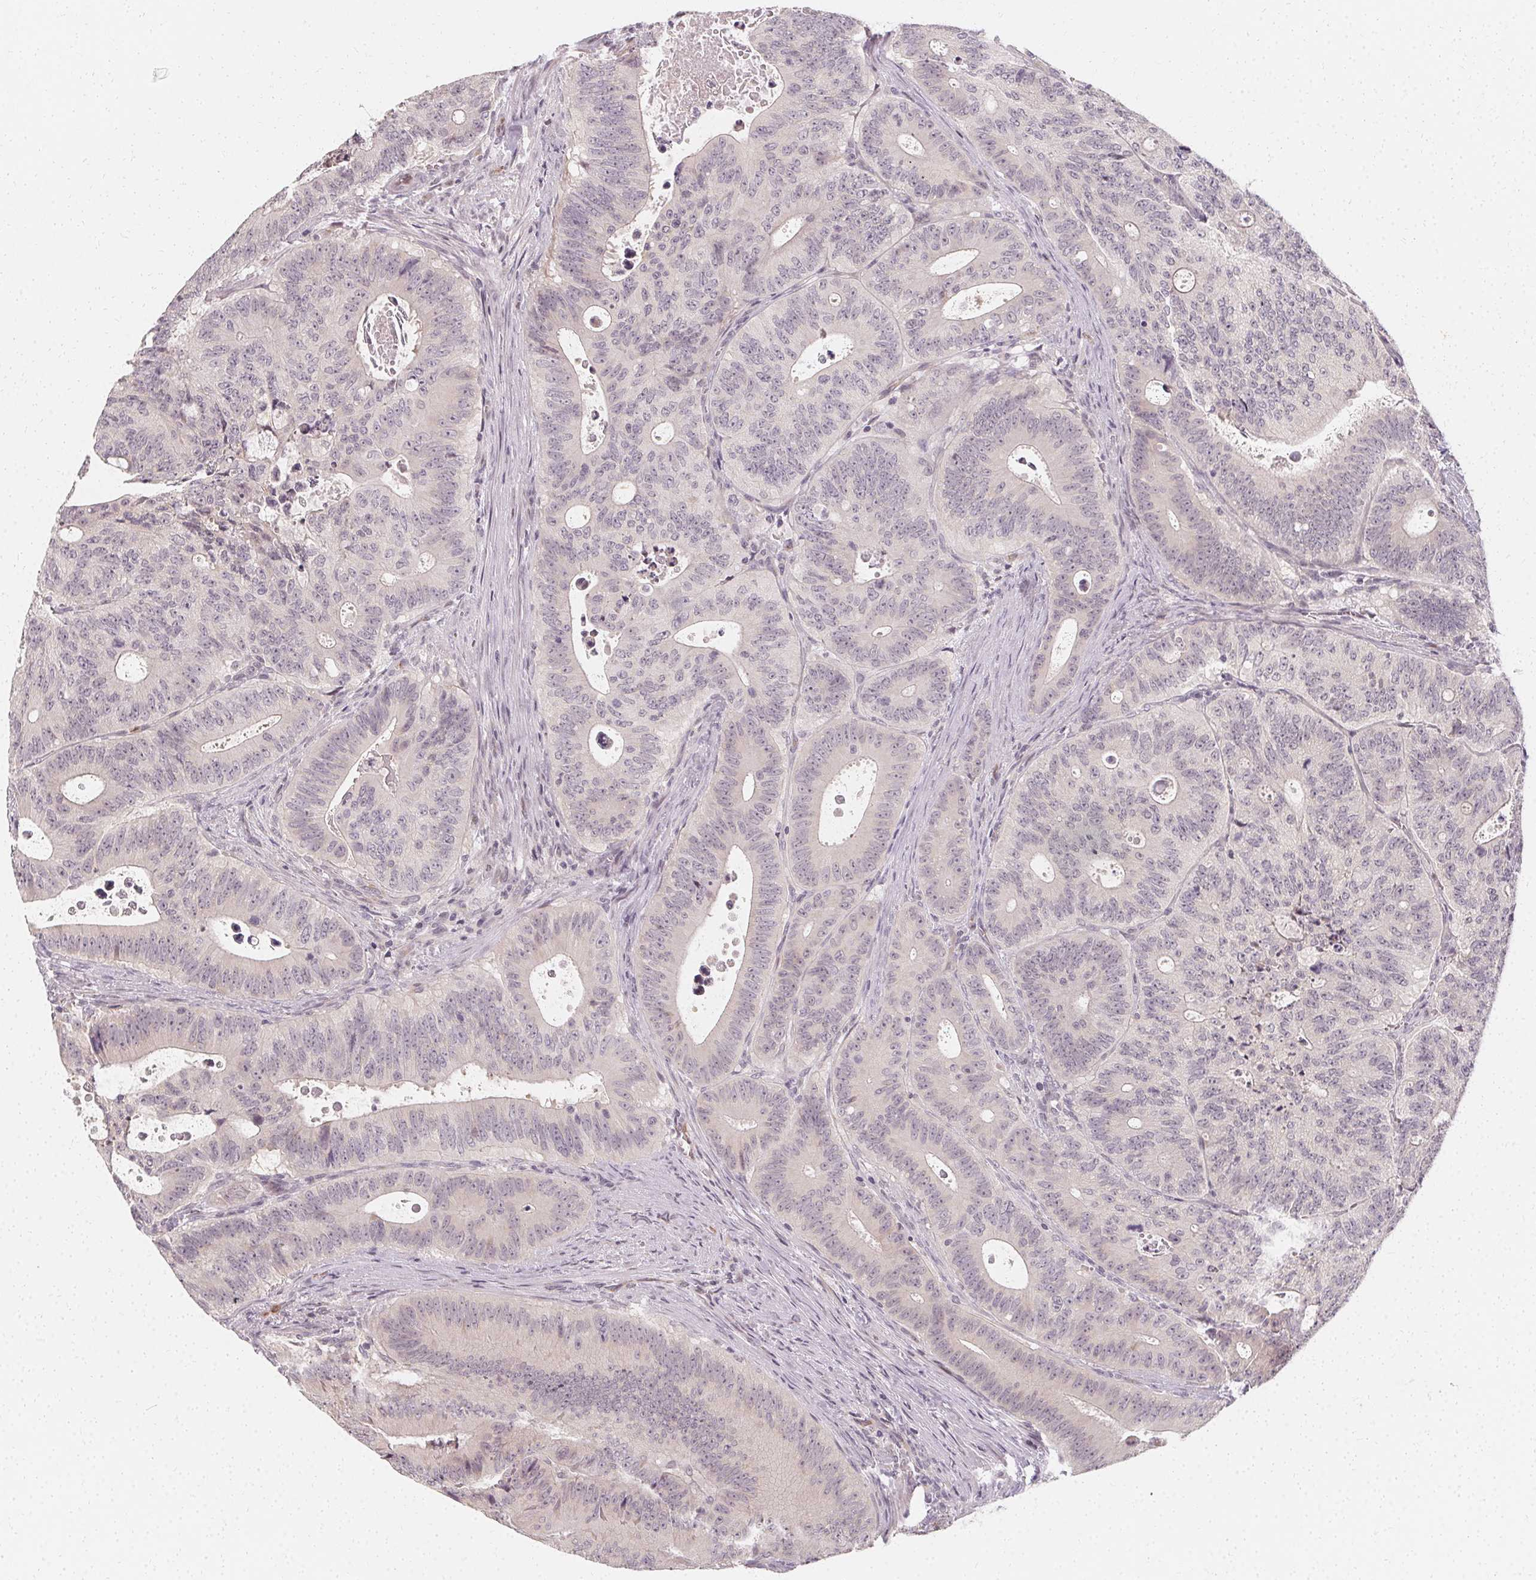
{"staining": {"intensity": "negative", "quantity": "none", "location": "none"}, "tissue": "colorectal cancer", "cell_type": "Tumor cells", "image_type": "cancer", "snomed": [{"axis": "morphology", "description": "Adenocarcinoma, NOS"}, {"axis": "topography", "description": "Colon"}], "caption": "Immunohistochemistry (IHC) of adenocarcinoma (colorectal) demonstrates no positivity in tumor cells.", "gene": "CLCNKB", "patient": {"sex": "male", "age": 62}}